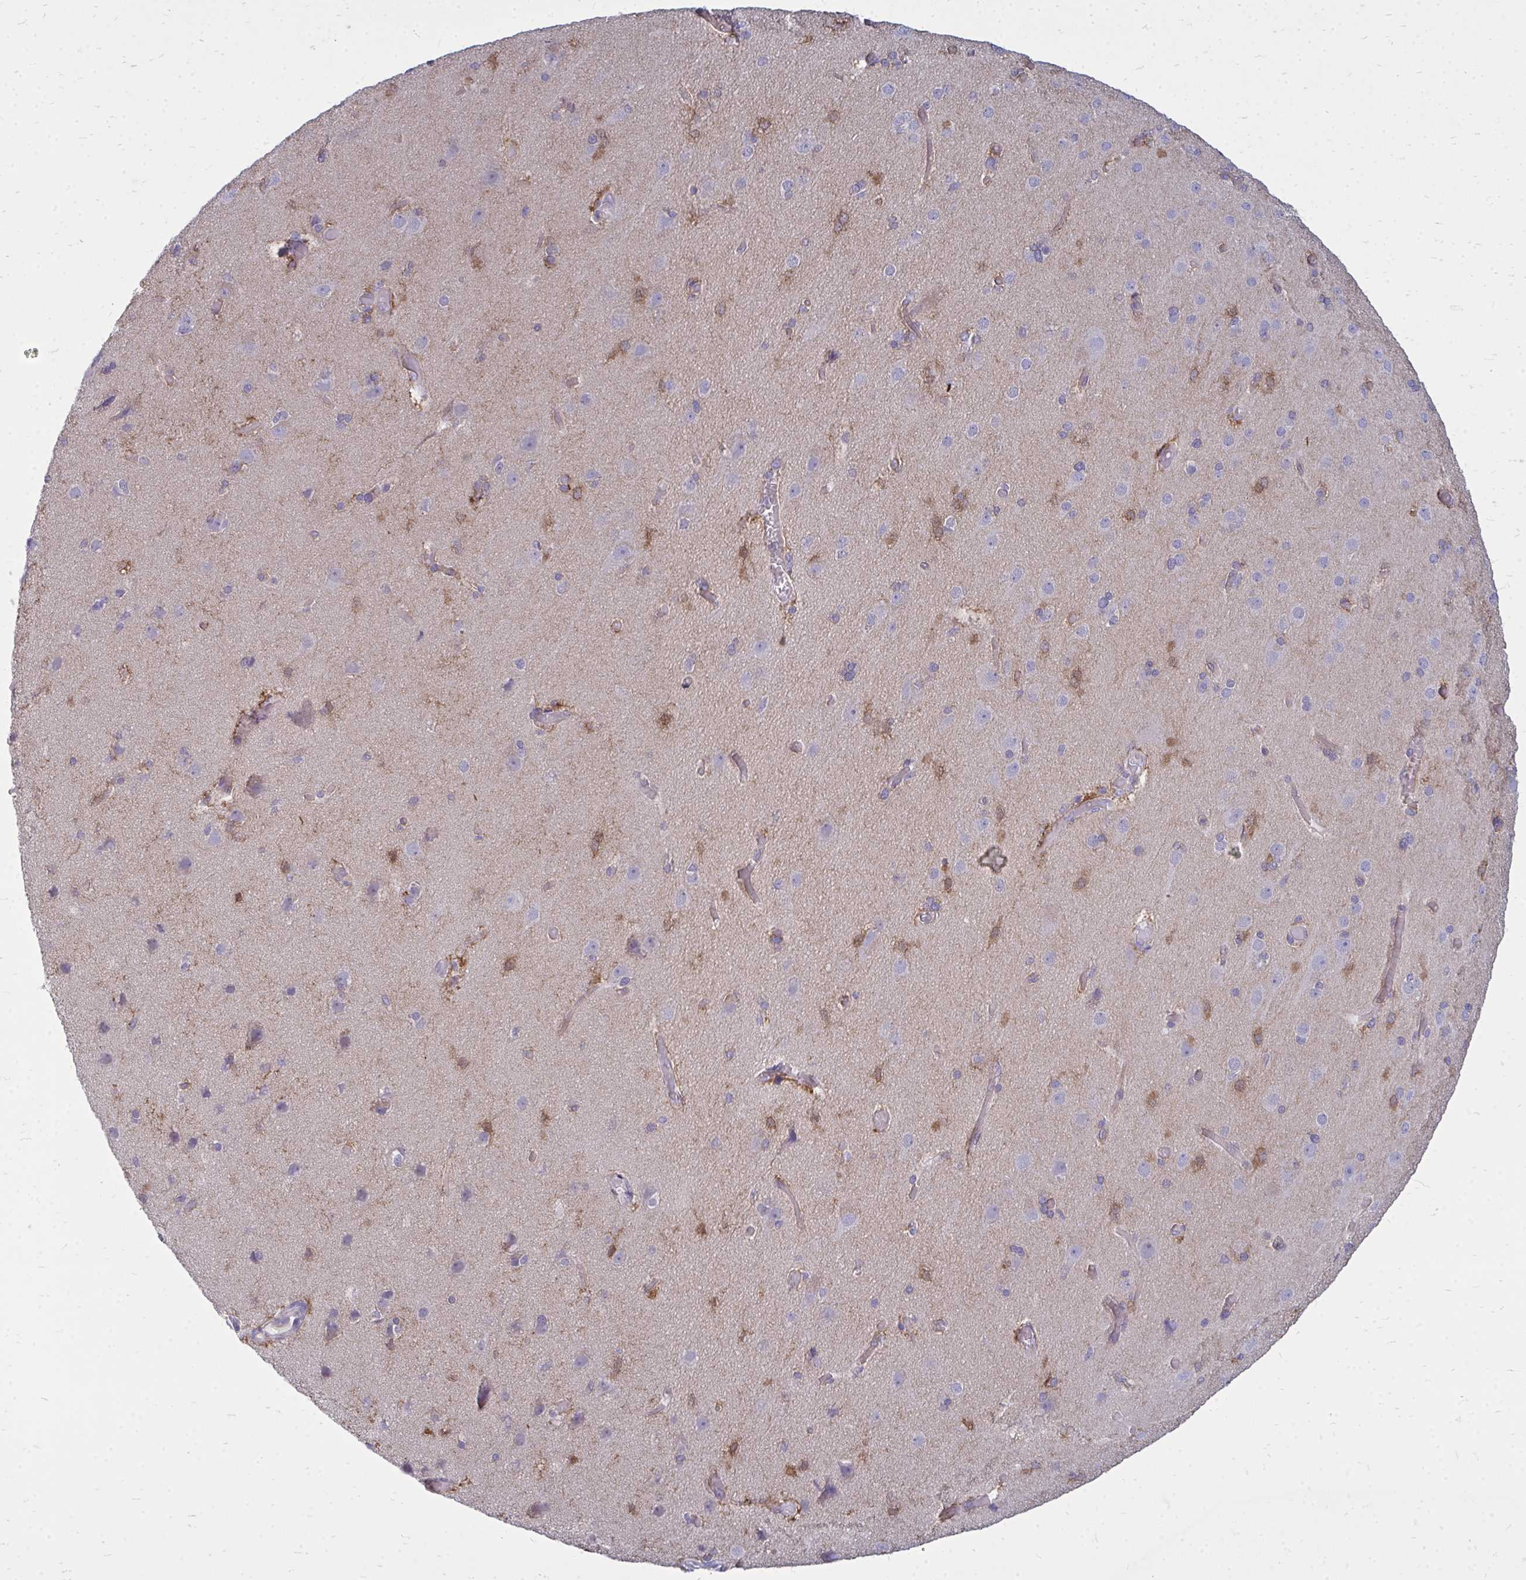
{"staining": {"intensity": "negative", "quantity": "none", "location": "none"}, "tissue": "cerebral cortex", "cell_type": "Endothelial cells", "image_type": "normal", "snomed": [{"axis": "morphology", "description": "Normal tissue, NOS"}, {"axis": "morphology", "description": "Glioma, malignant, High grade"}, {"axis": "topography", "description": "Cerebral cortex"}], "caption": "There is no significant expression in endothelial cells of cerebral cortex. The staining is performed using DAB (3,3'-diaminobenzidine) brown chromogen with nuclei counter-stained in using hematoxylin.", "gene": "ACSL5", "patient": {"sex": "male", "age": 71}}